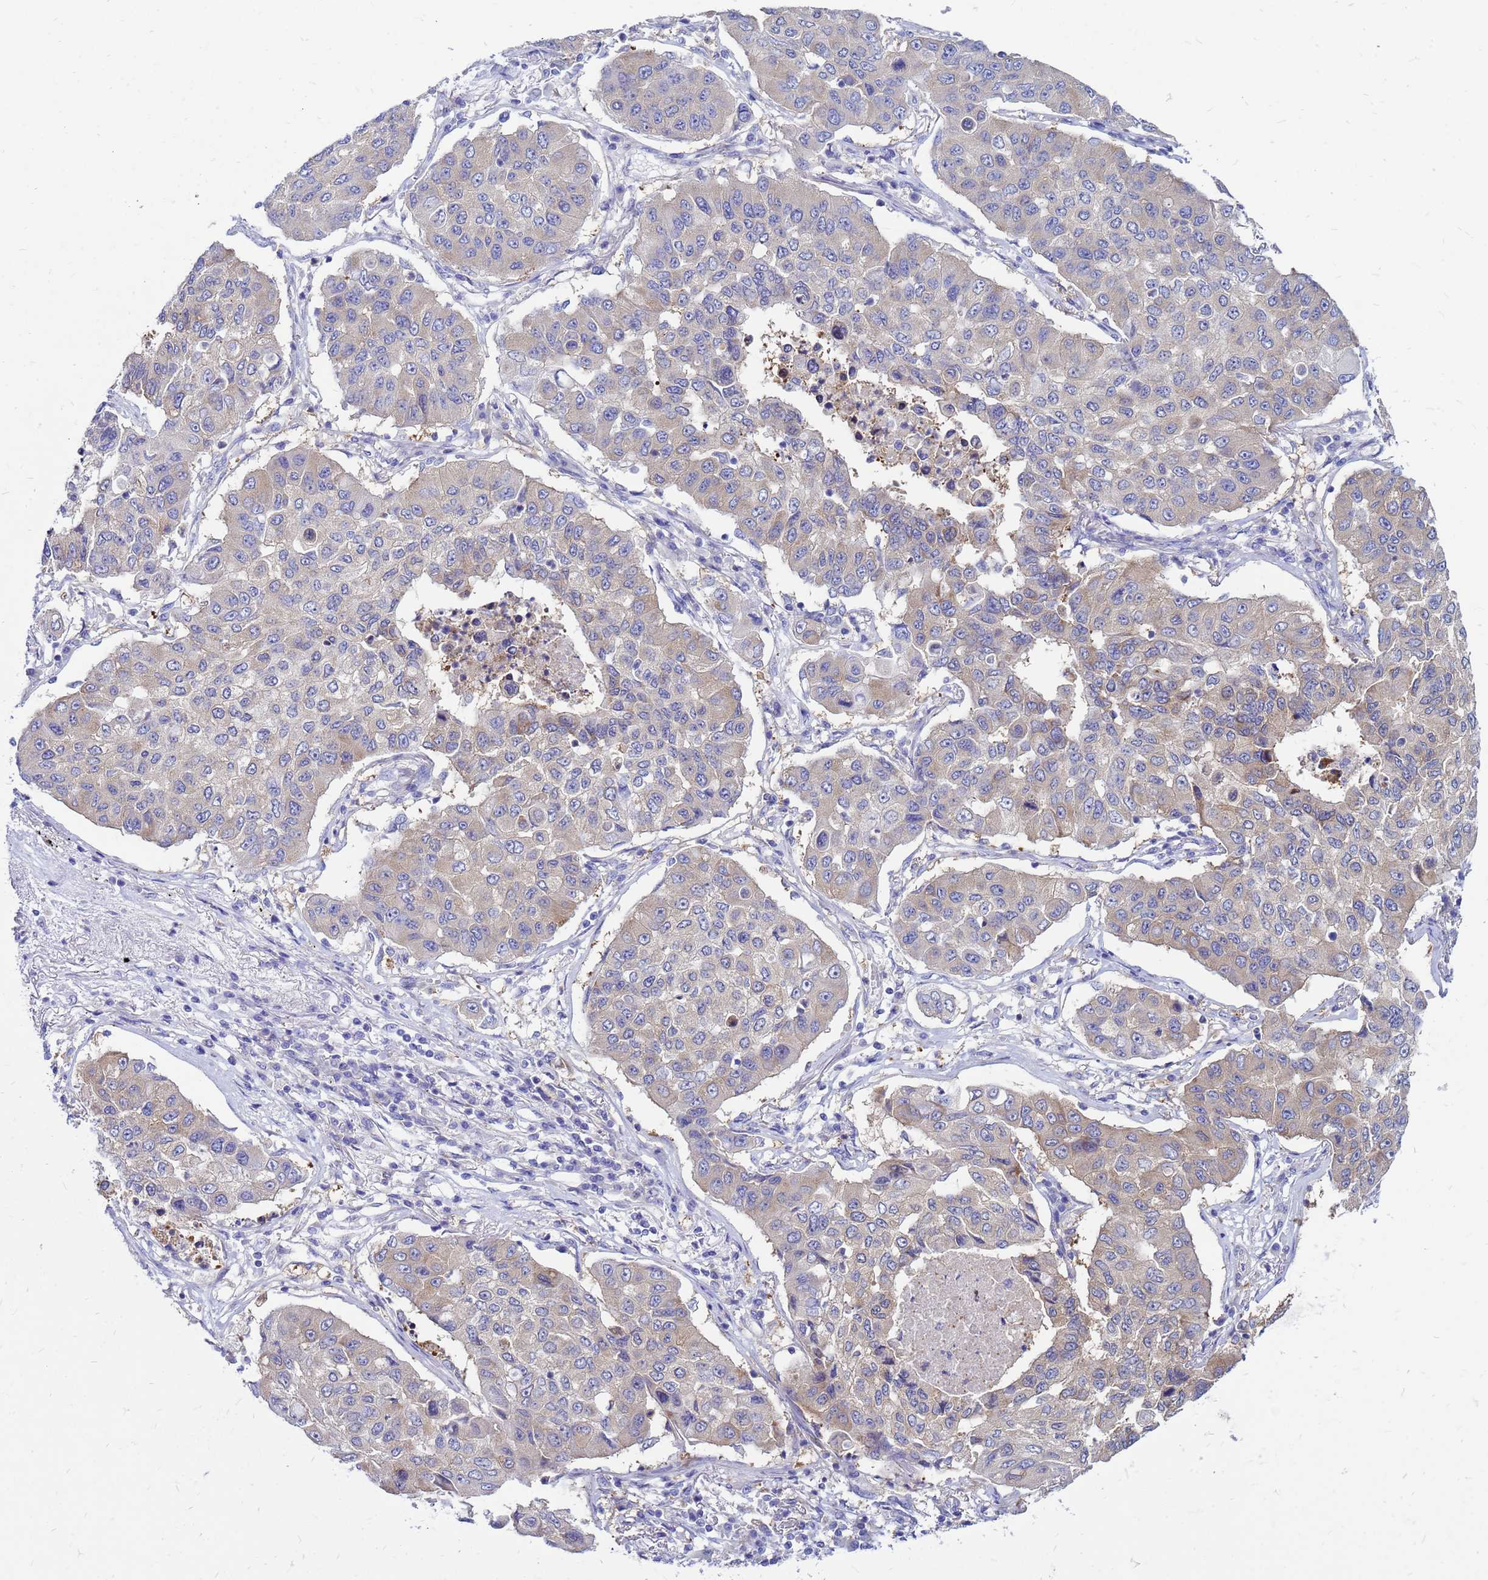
{"staining": {"intensity": "weak", "quantity": "<25%", "location": "cytoplasmic/membranous"}, "tissue": "lung cancer", "cell_type": "Tumor cells", "image_type": "cancer", "snomed": [{"axis": "morphology", "description": "Squamous cell carcinoma, NOS"}, {"axis": "topography", "description": "Lung"}], "caption": "IHC of lung cancer (squamous cell carcinoma) exhibits no positivity in tumor cells.", "gene": "FHIP1A", "patient": {"sex": "male", "age": 74}}